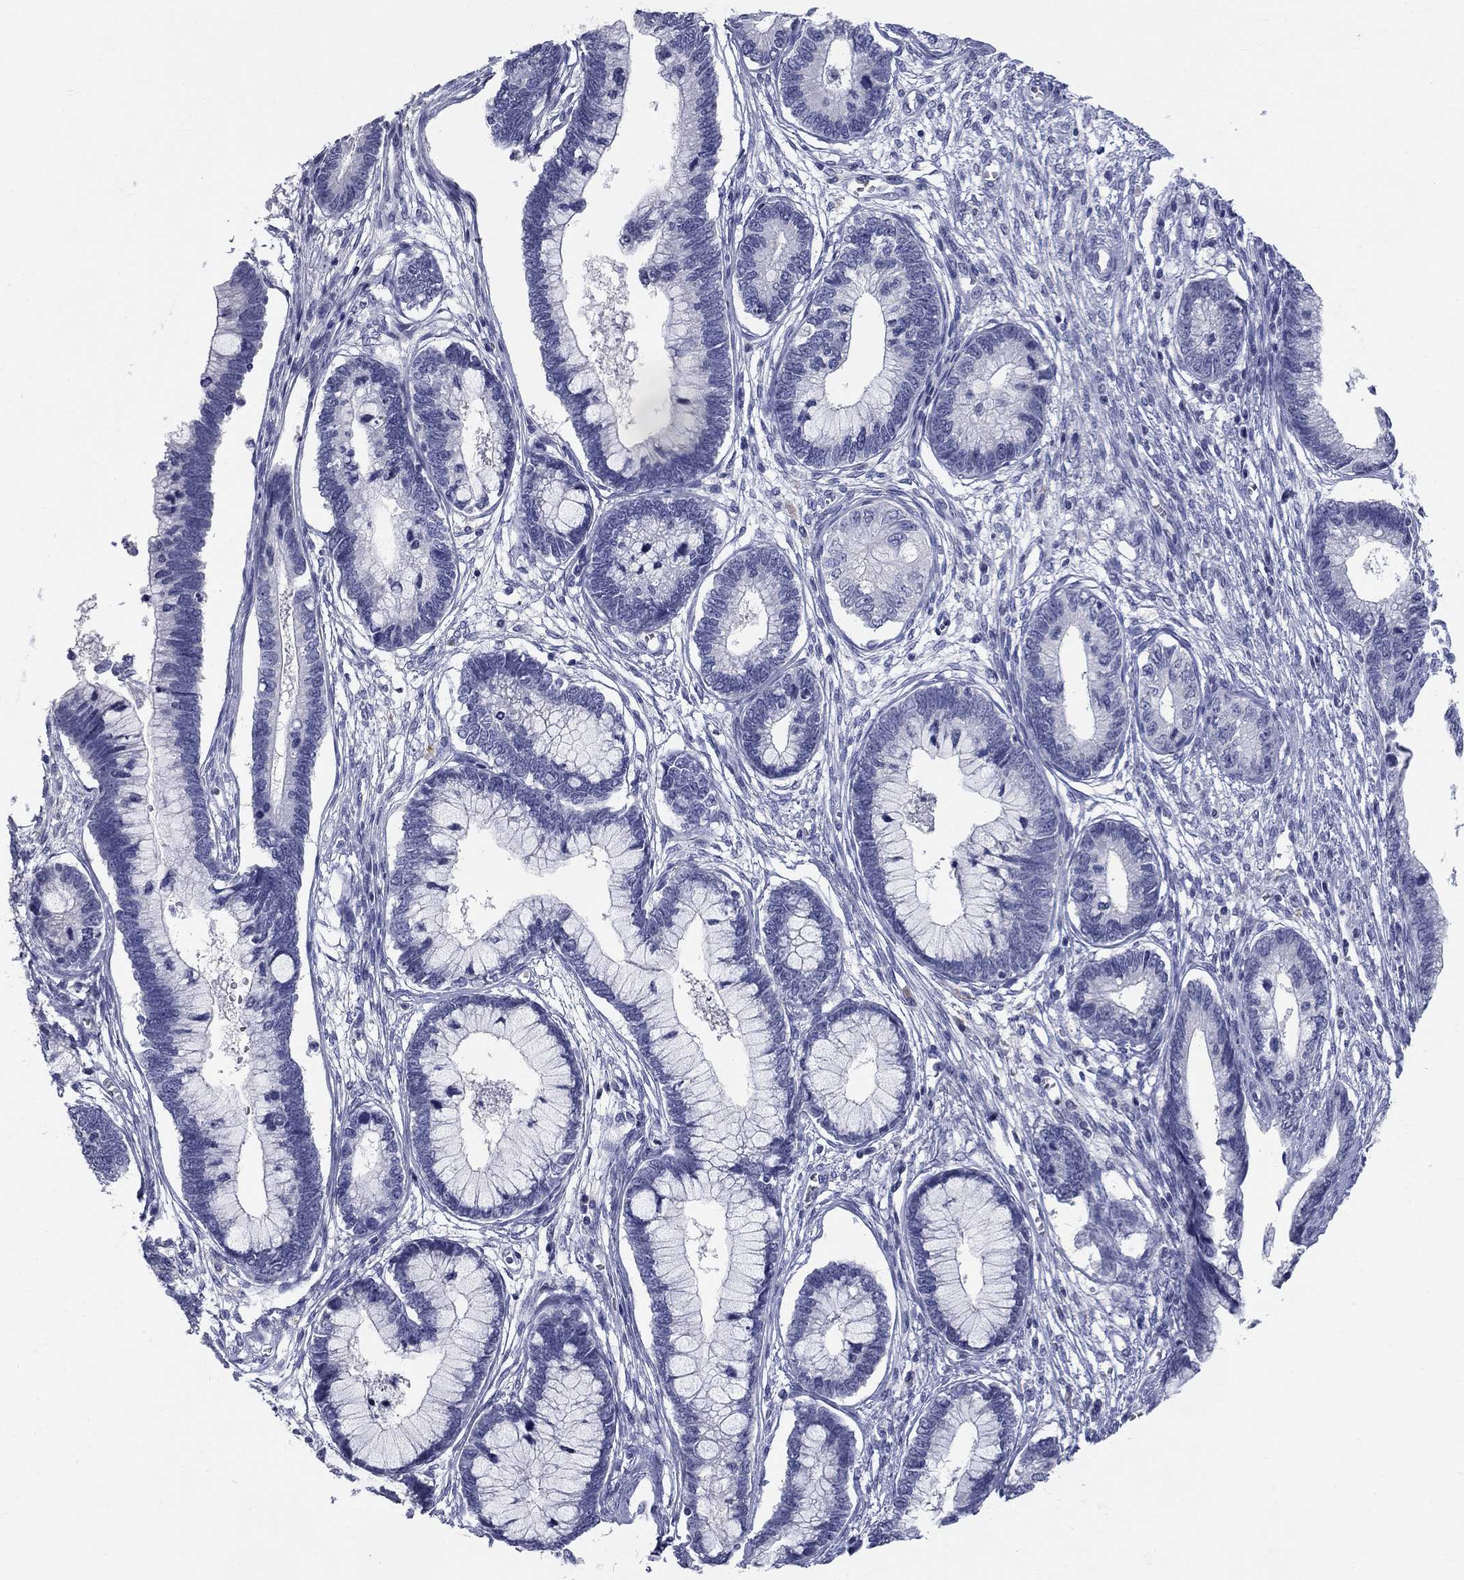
{"staining": {"intensity": "negative", "quantity": "none", "location": "none"}, "tissue": "cervical cancer", "cell_type": "Tumor cells", "image_type": "cancer", "snomed": [{"axis": "morphology", "description": "Adenocarcinoma, NOS"}, {"axis": "topography", "description": "Cervix"}], "caption": "An immunohistochemistry image of adenocarcinoma (cervical) is shown. There is no staining in tumor cells of adenocarcinoma (cervical).", "gene": "ELAVL4", "patient": {"sex": "female", "age": 44}}